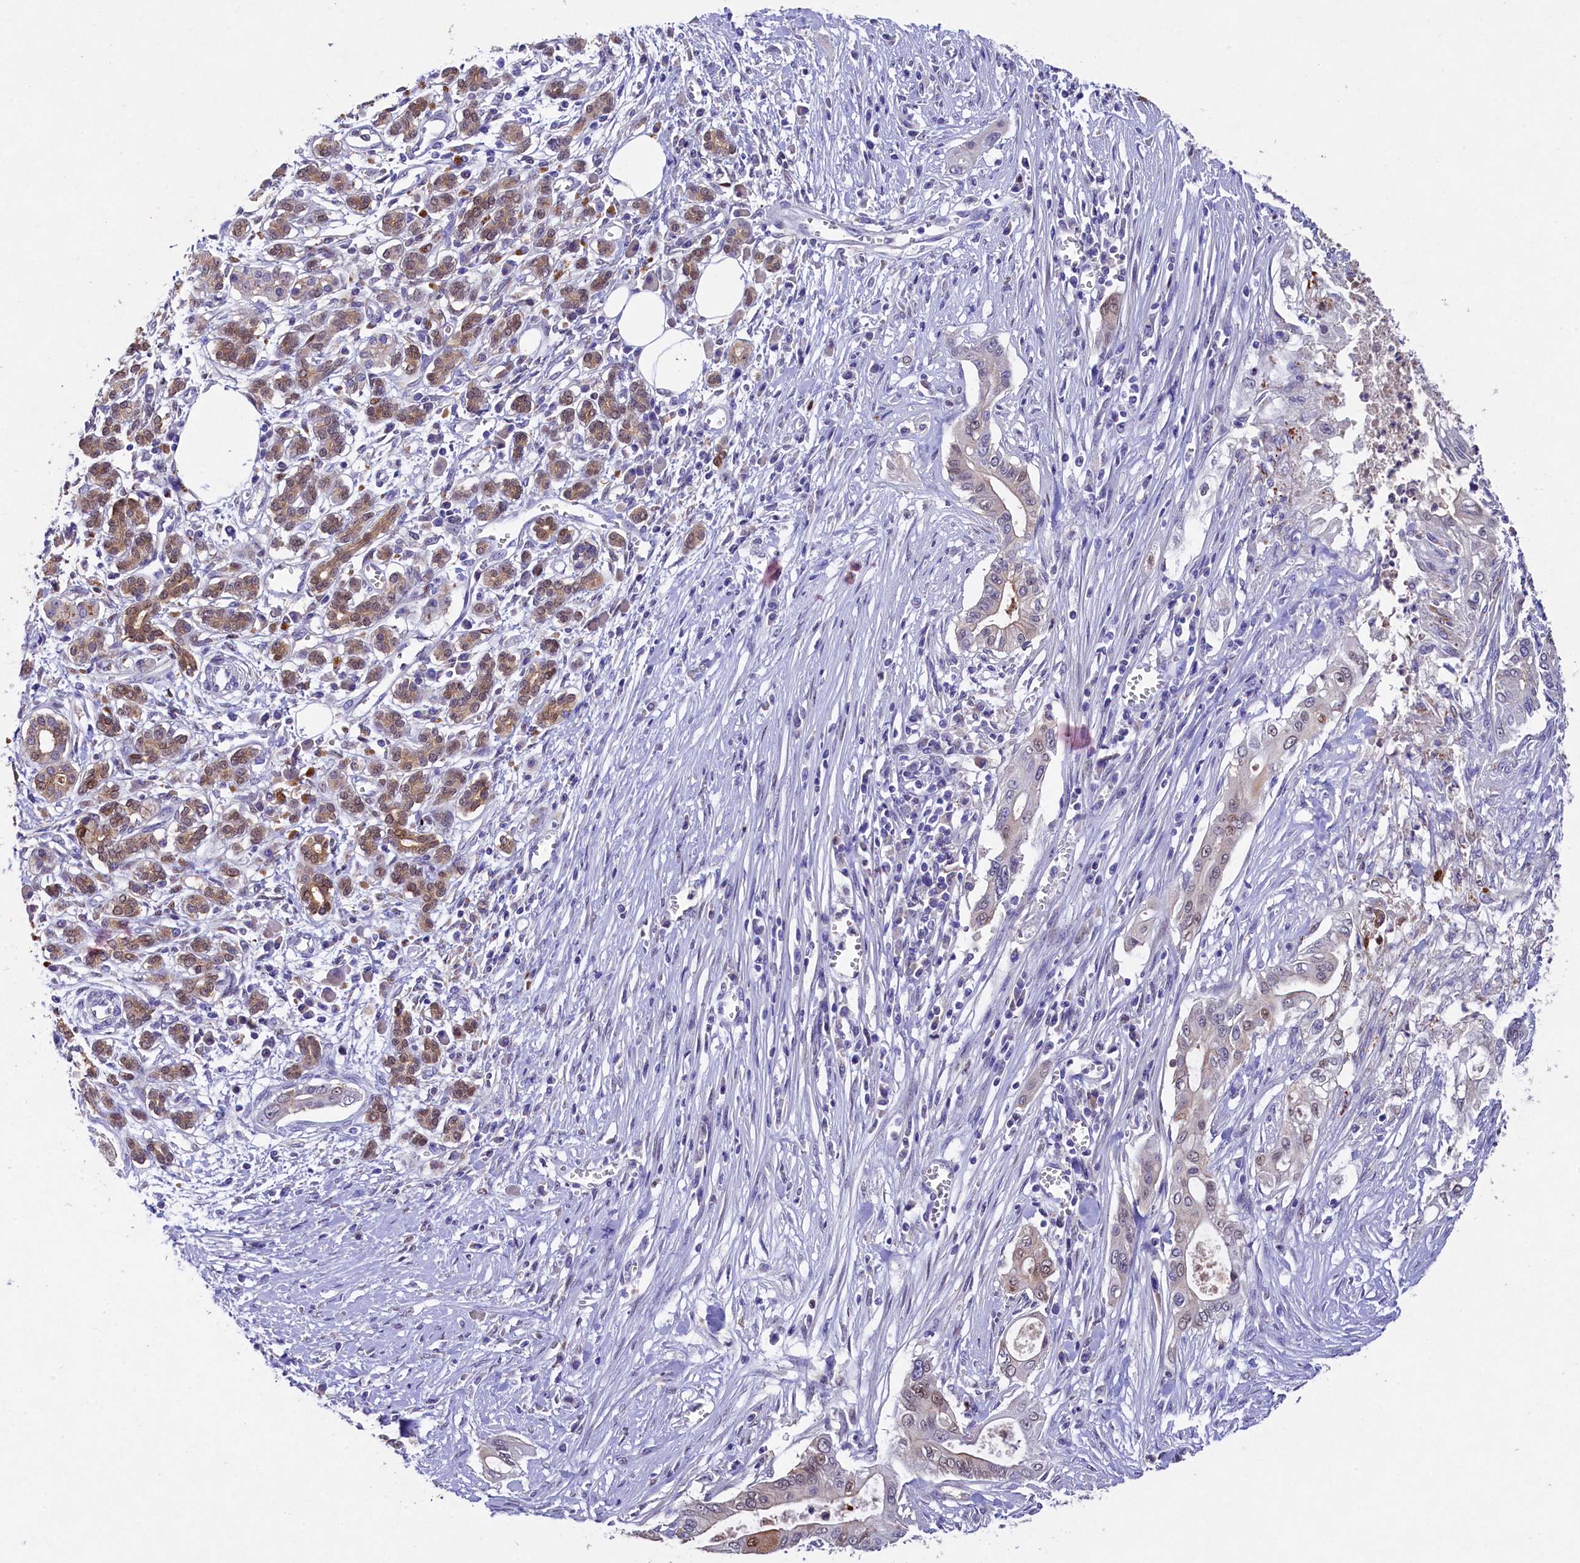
{"staining": {"intensity": "moderate", "quantity": "25%-75%", "location": "cytoplasmic/membranous,nuclear"}, "tissue": "pancreatic cancer", "cell_type": "Tumor cells", "image_type": "cancer", "snomed": [{"axis": "morphology", "description": "Adenocarcinoma, NOS"}, {"axis": "topography", "description": "Pancreas"}], "caption": "Immunohistochemical staining of human adenocarcinoma (pancreatic) demonstrates medium levels of moderate cytoplasmic/membranous and nuclear protein positivity in about 25%-75% of tumor cells.", "gene": "TGDS", "patient": {"sex": "male", "age": 58}}